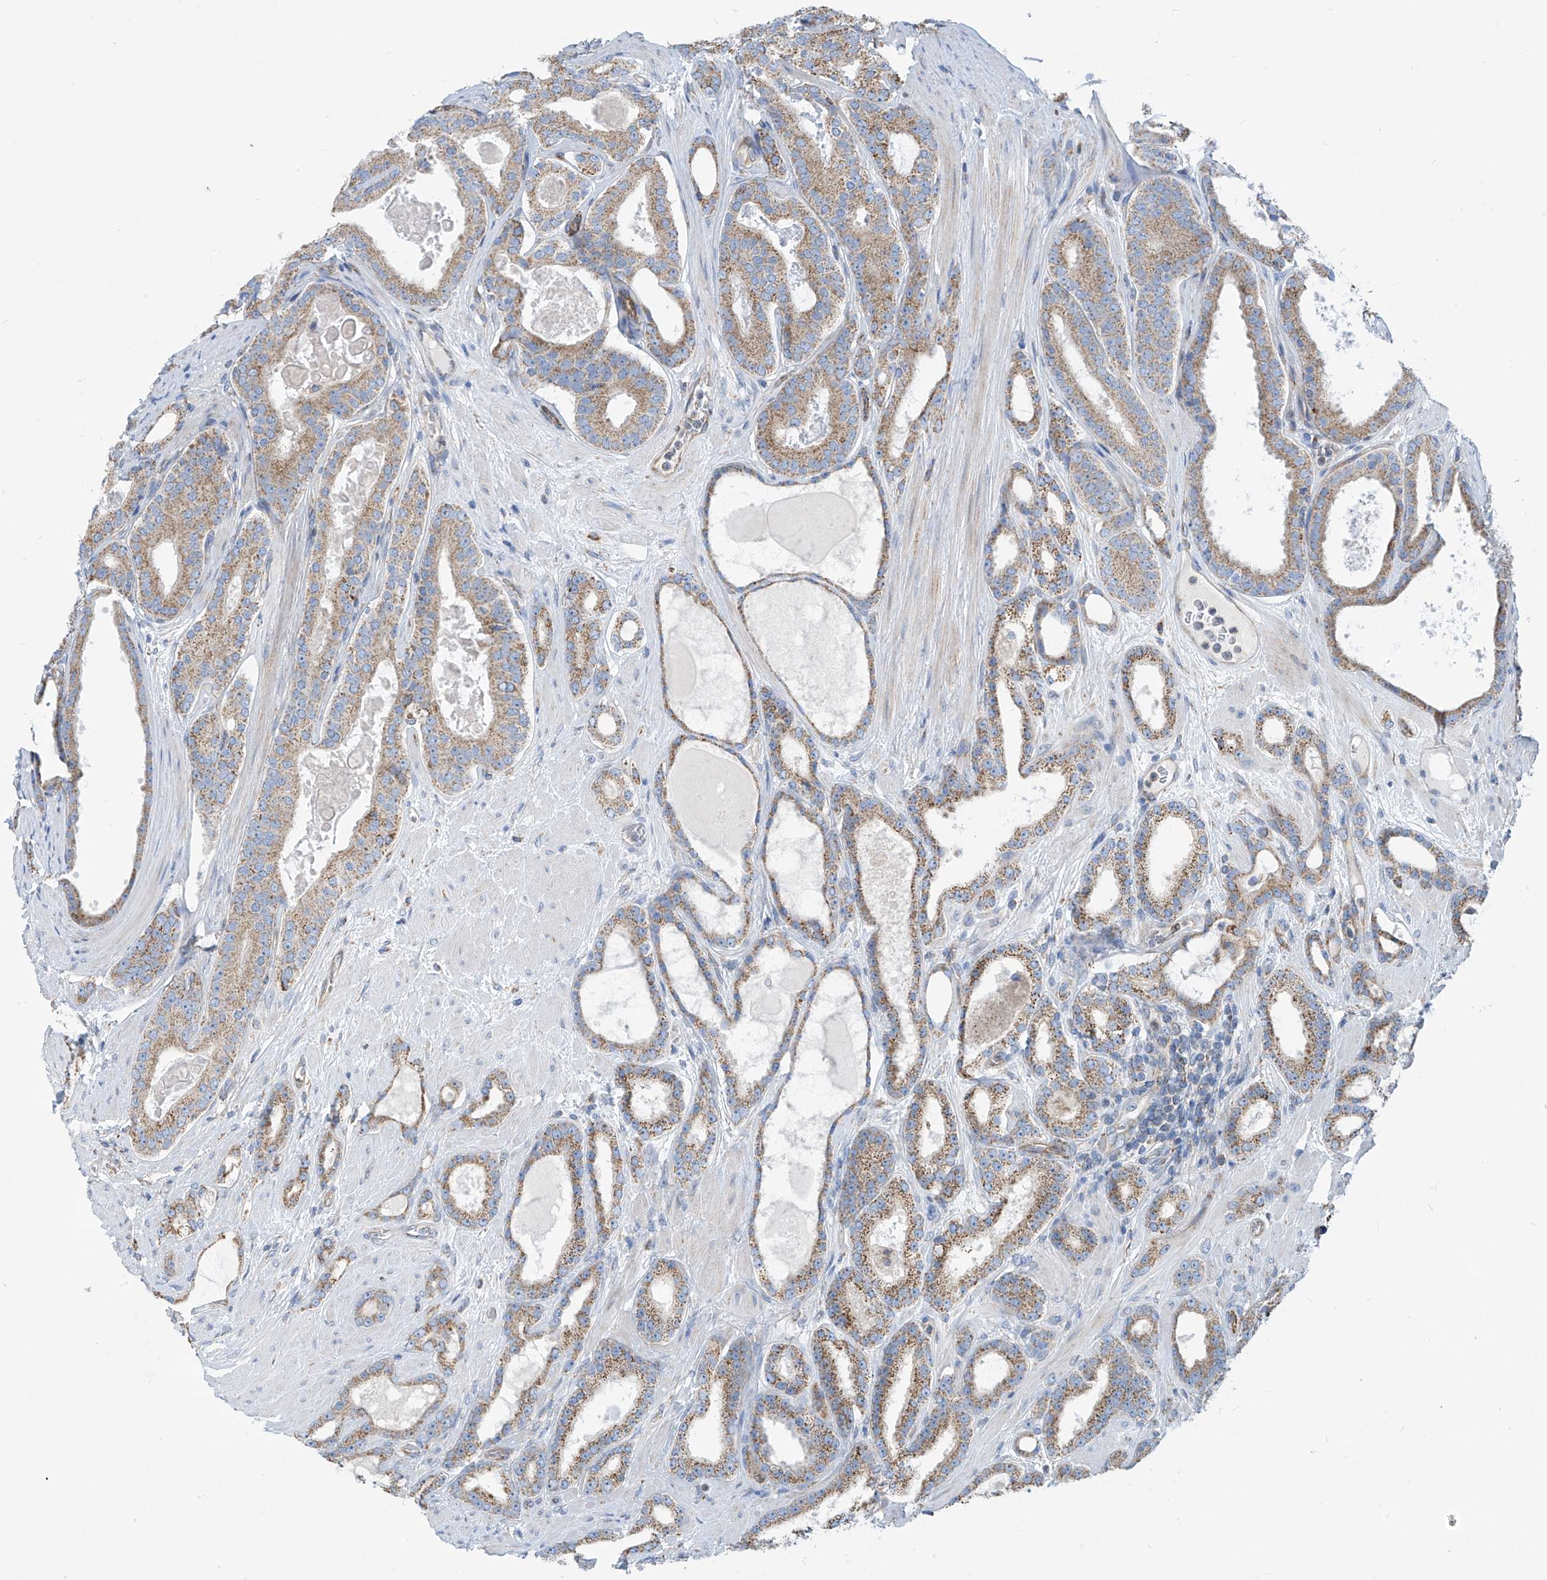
{"staining": {"intensity": "moderate", "quantity": ">75%", "location": "cytoplasmic/membranous"}, "tissue": "prostate cancer", "cell_type": "Tumor cells", "image_type": "cancer", "snomed": [{"axis": "morphology", "description": "Adenocarcinoma, High grade"}, {"axis": "topography", "description": "Prostate"}], "caption": "Prostate high-grade adenocarcinoma stained with a protein marker displays moderate staining in tumor cells.", "gene": "EIF5B", "patient": {"sex": "male", "age": 60}}